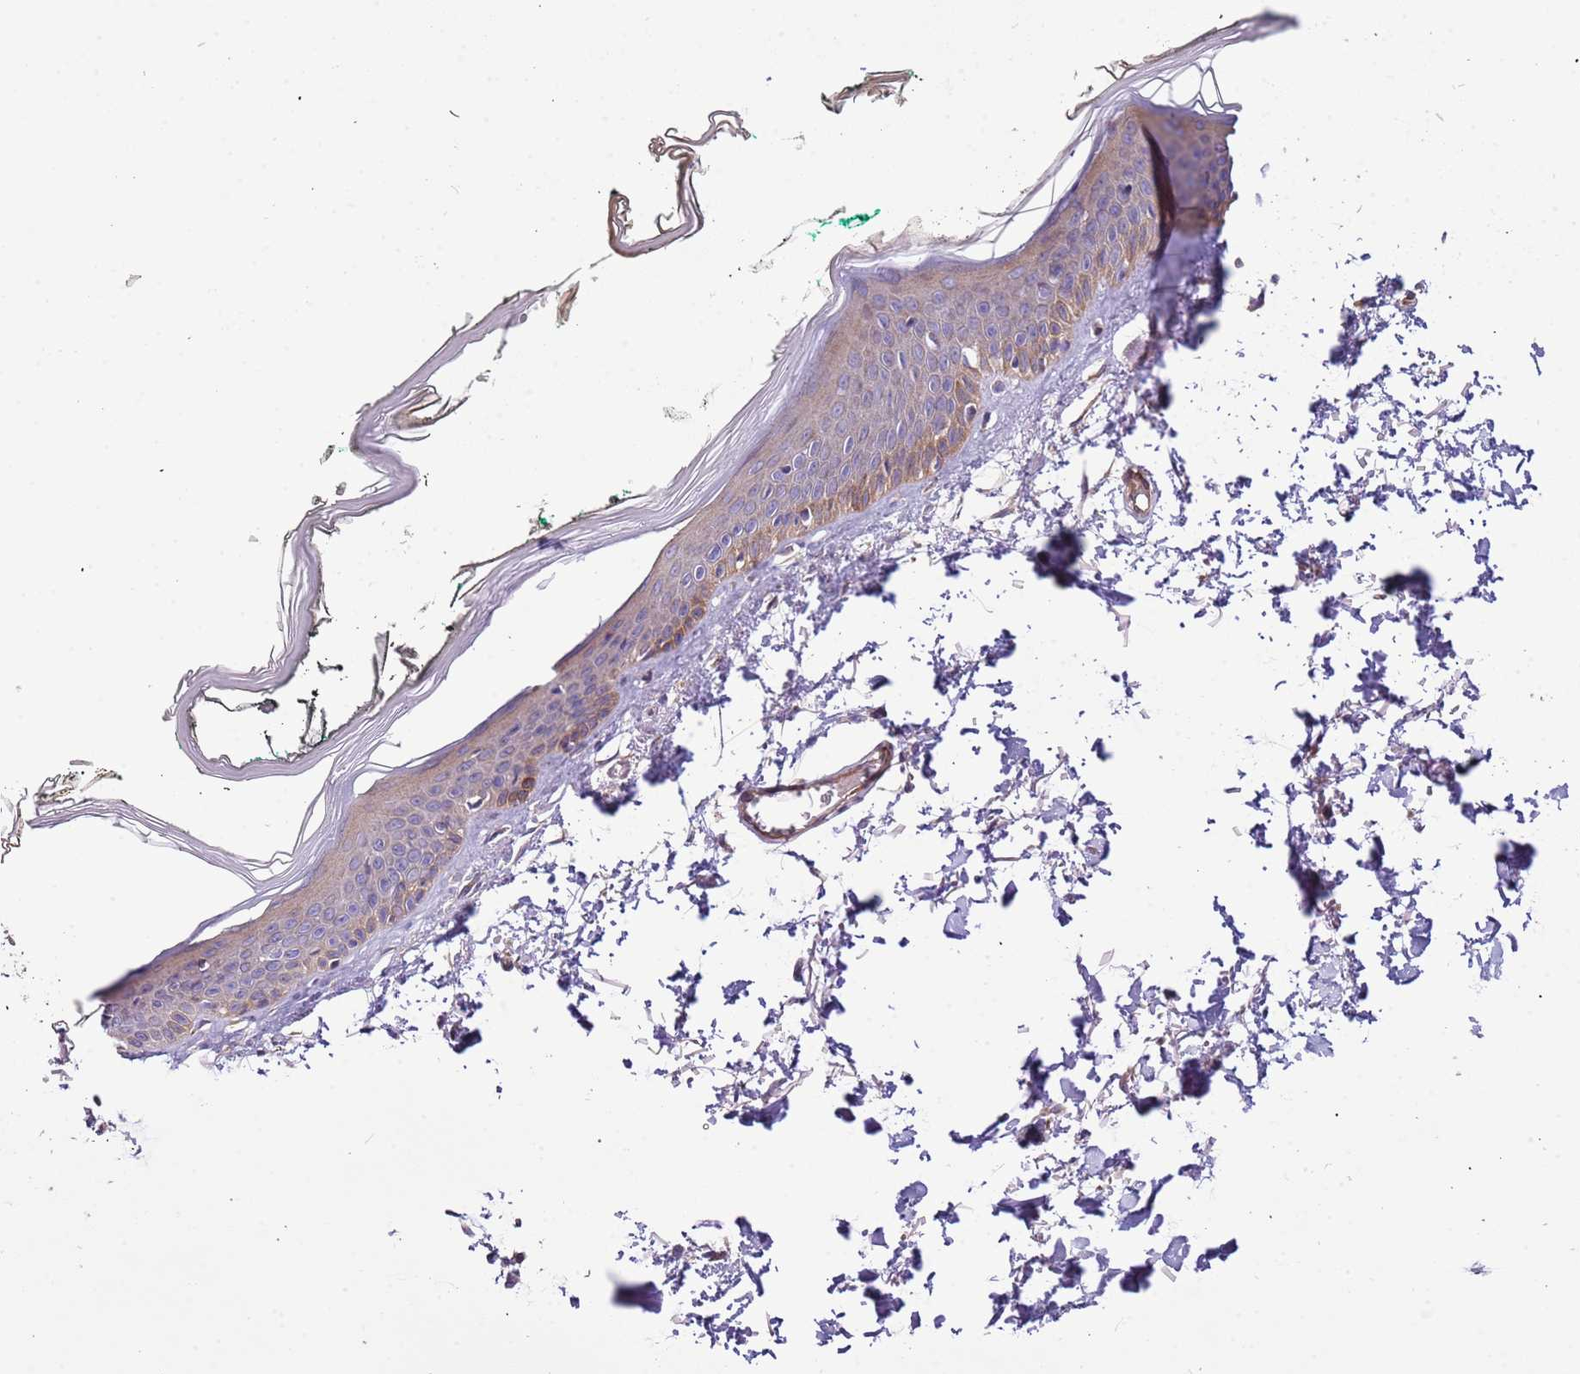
{"staining": {"intensity": "negative", "quantity": "none", "location": "none"}, "tissue": "skin", "cell_type": "Fibroblasts", "image_type": "normal", "snomed": [{"axis": "morphology", "description": "Normal tissue, NOS"}, {"axis": "topography", "description": "Skin"}], "caption": "Immunohistochemical staining of benign human skin exhibits no significant positivity in fibroblasts. (Immunohistochemistry, brightfield microscopy, high magnification).", "gene": "LAMB4", "patient": {"sex": "male", "age": 62}}